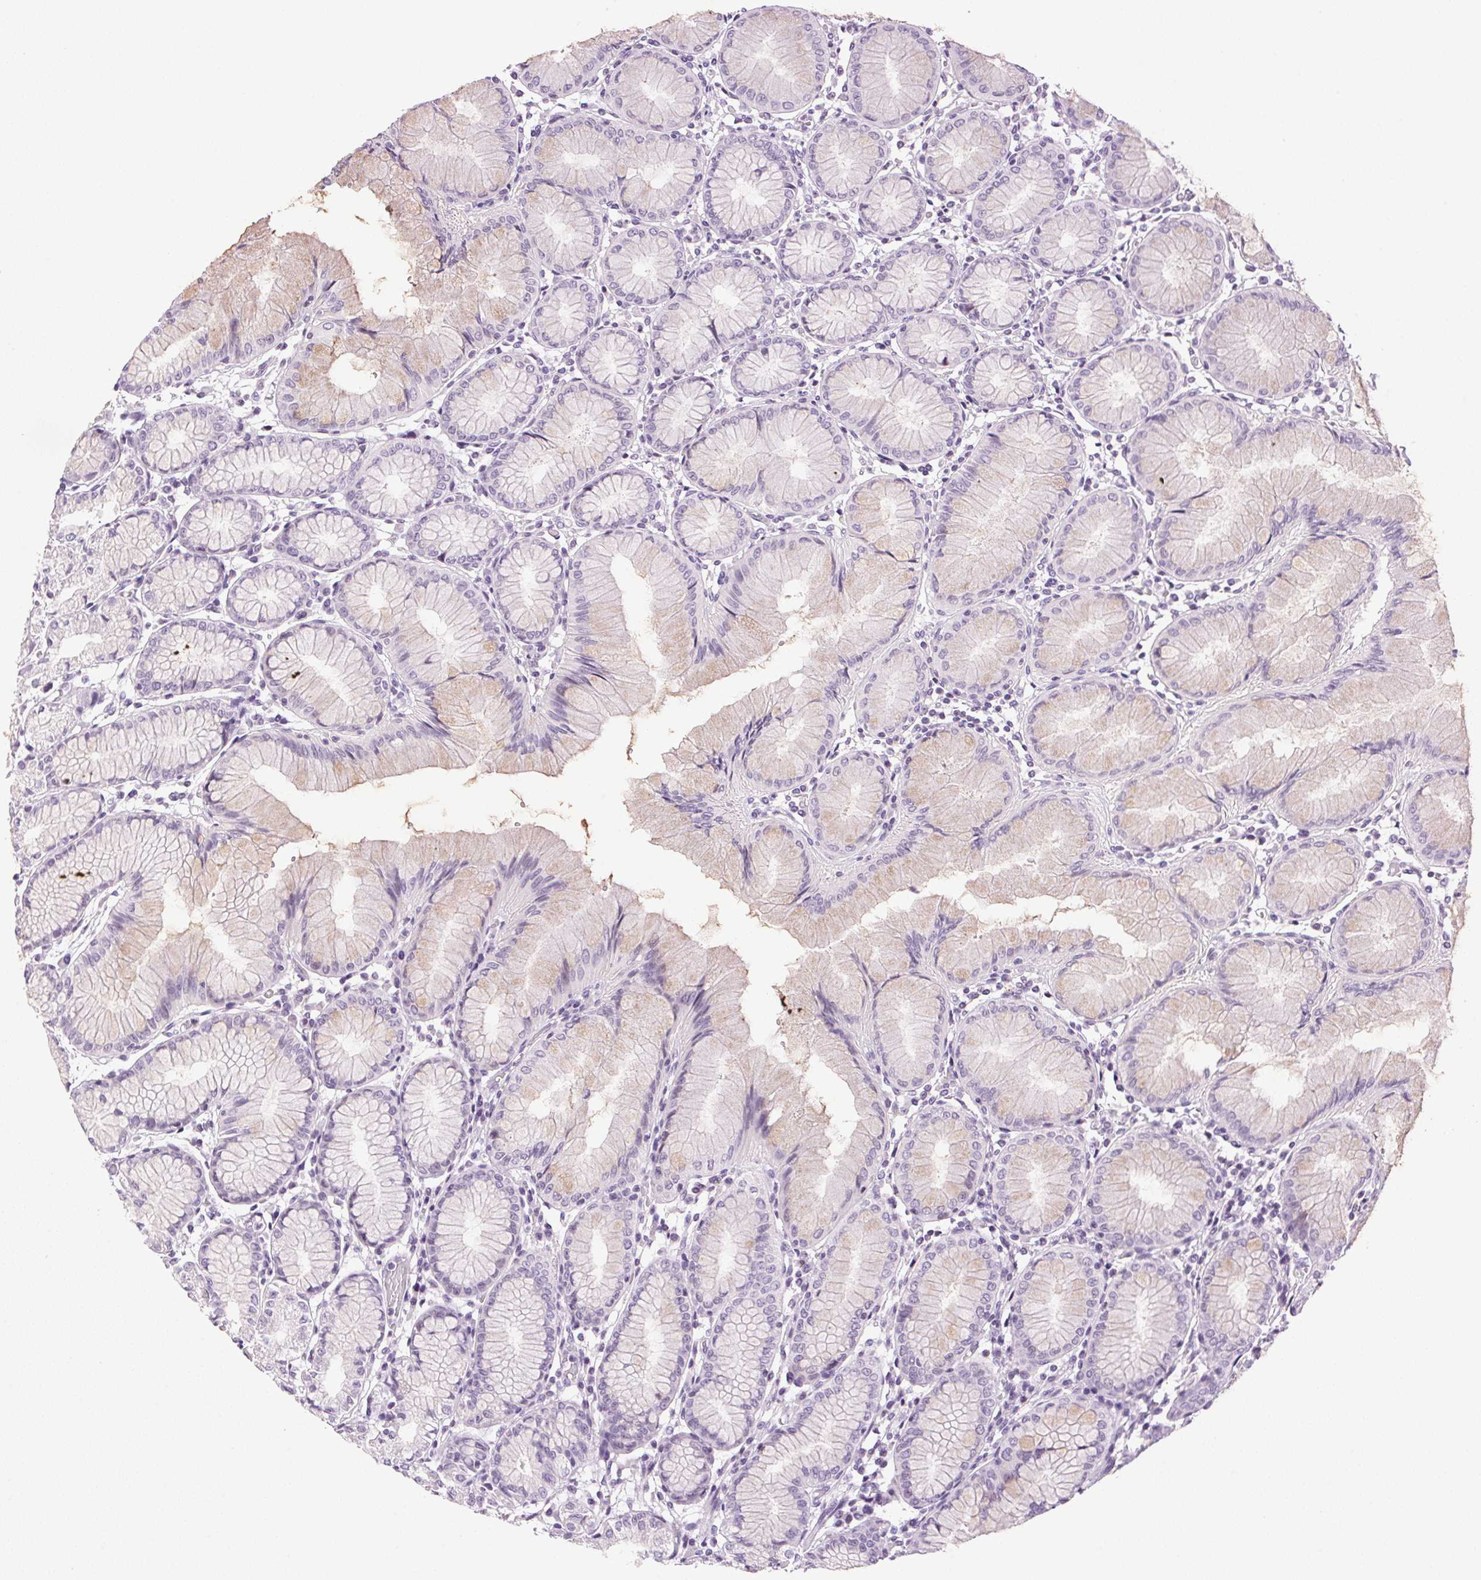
{"staining": {"intensity": "weak", "quantity": "<25%", "location": "cytoplasmic/membranous"}, "tissue": "stomach", "cell_type": "Glandular cells", "image_type": "normal", "snomed": [{"axis": "morphology", "description": "Normal tissue, NOS"}, {"axis": "topography", "description": "Stomach"}], "caption": "Protein analysis of normal stomach exhibits no significant staining in glandular cells.", "gene": "TMEM88B", "patient": {"sex": "female", "age": 57}}